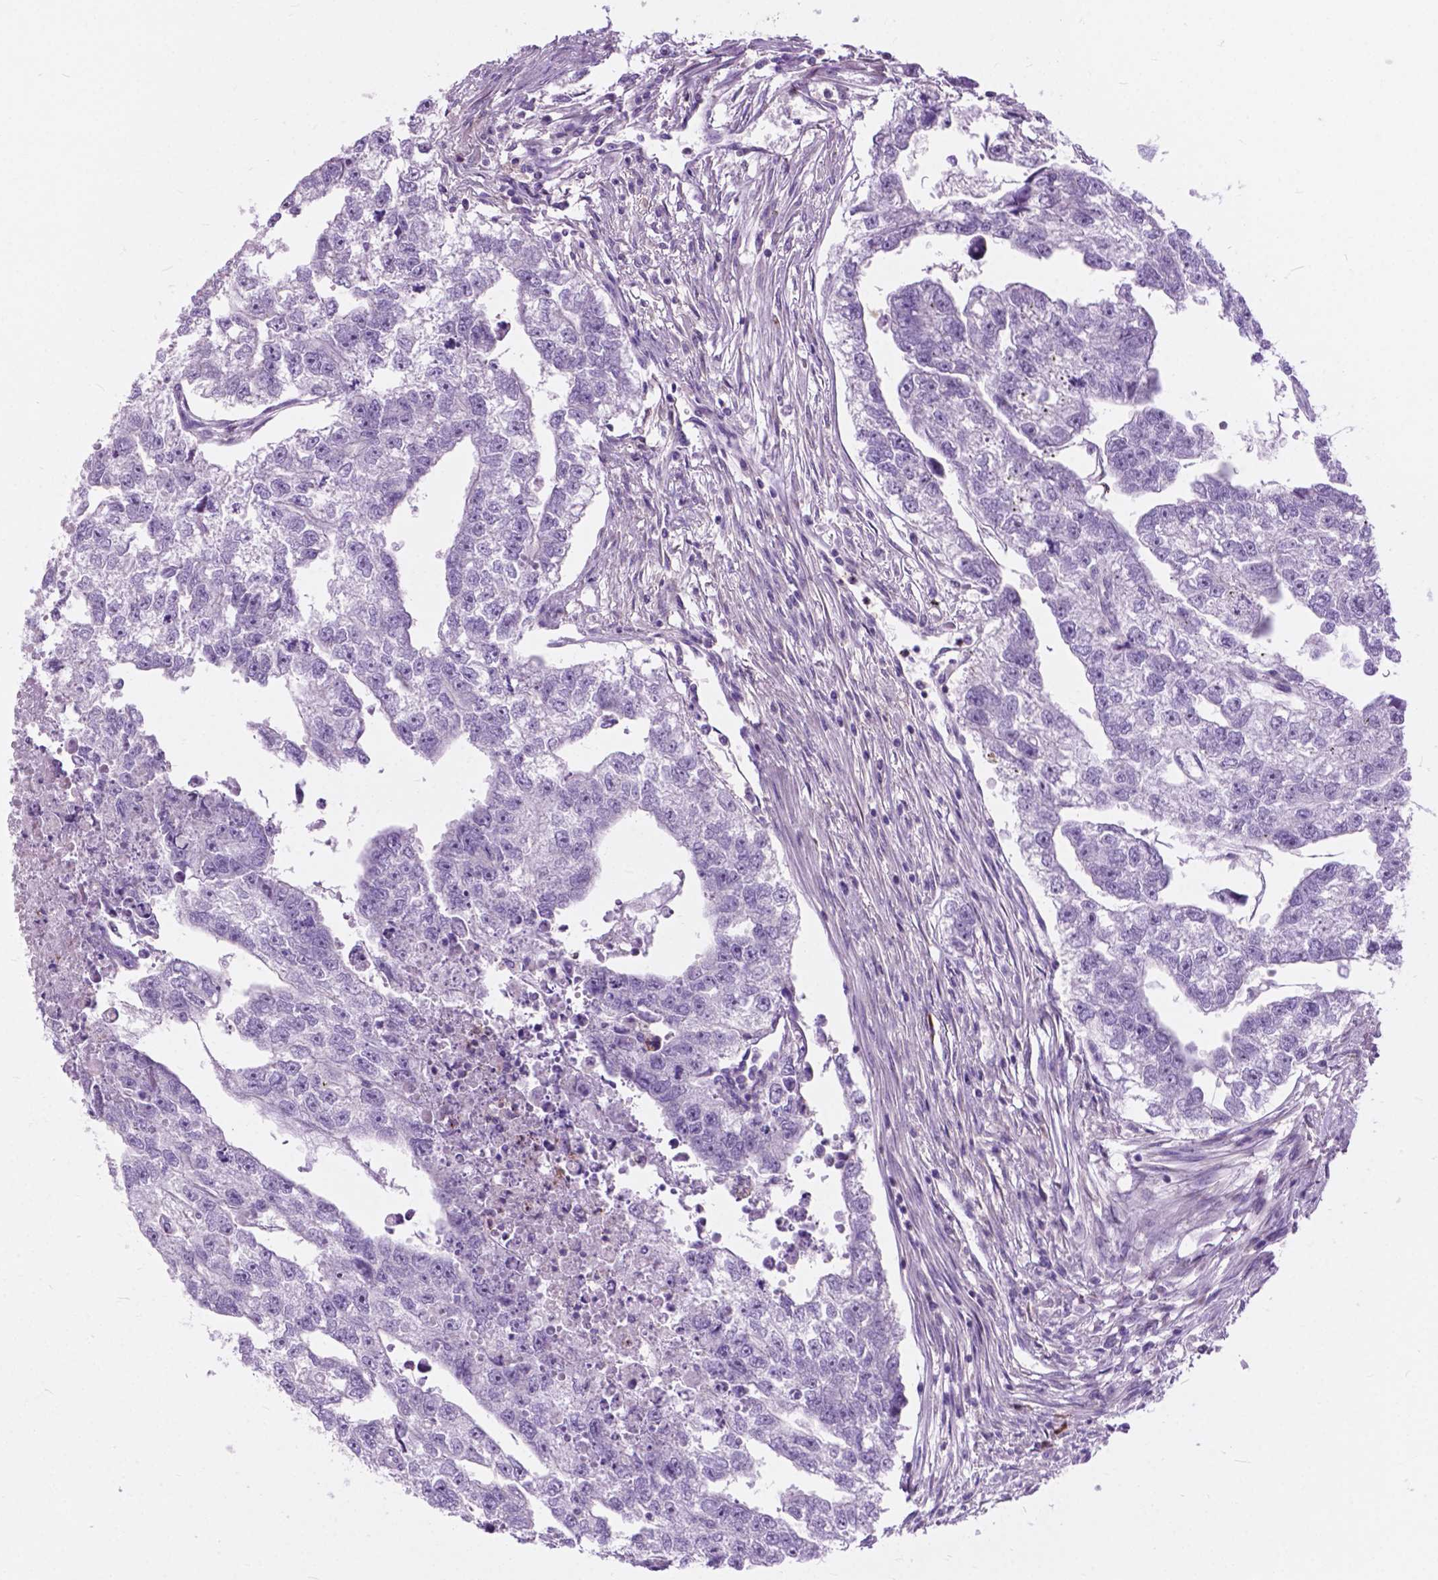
{"staining": {"intensity": "negative", "quantity": "none", "location": "none"}, "tissue": "testis cancer", "cell_type": "Tumor cells", "image_type": "cancer", "snomed": [{"axis": "morphology", "description": "Carcinoma, Embryonal, NOS"}, {"axis": "morphology", "description": "Teratoma, malignant, NOS"}, {"axis": "topography", "description": "Testis"}], "caption": "Protein analysis of malignant teratoma (testis) reveals no significant expression in tumor cells.", "gene": "PRR35", "patient": {"sex": "male", "age": 44}}